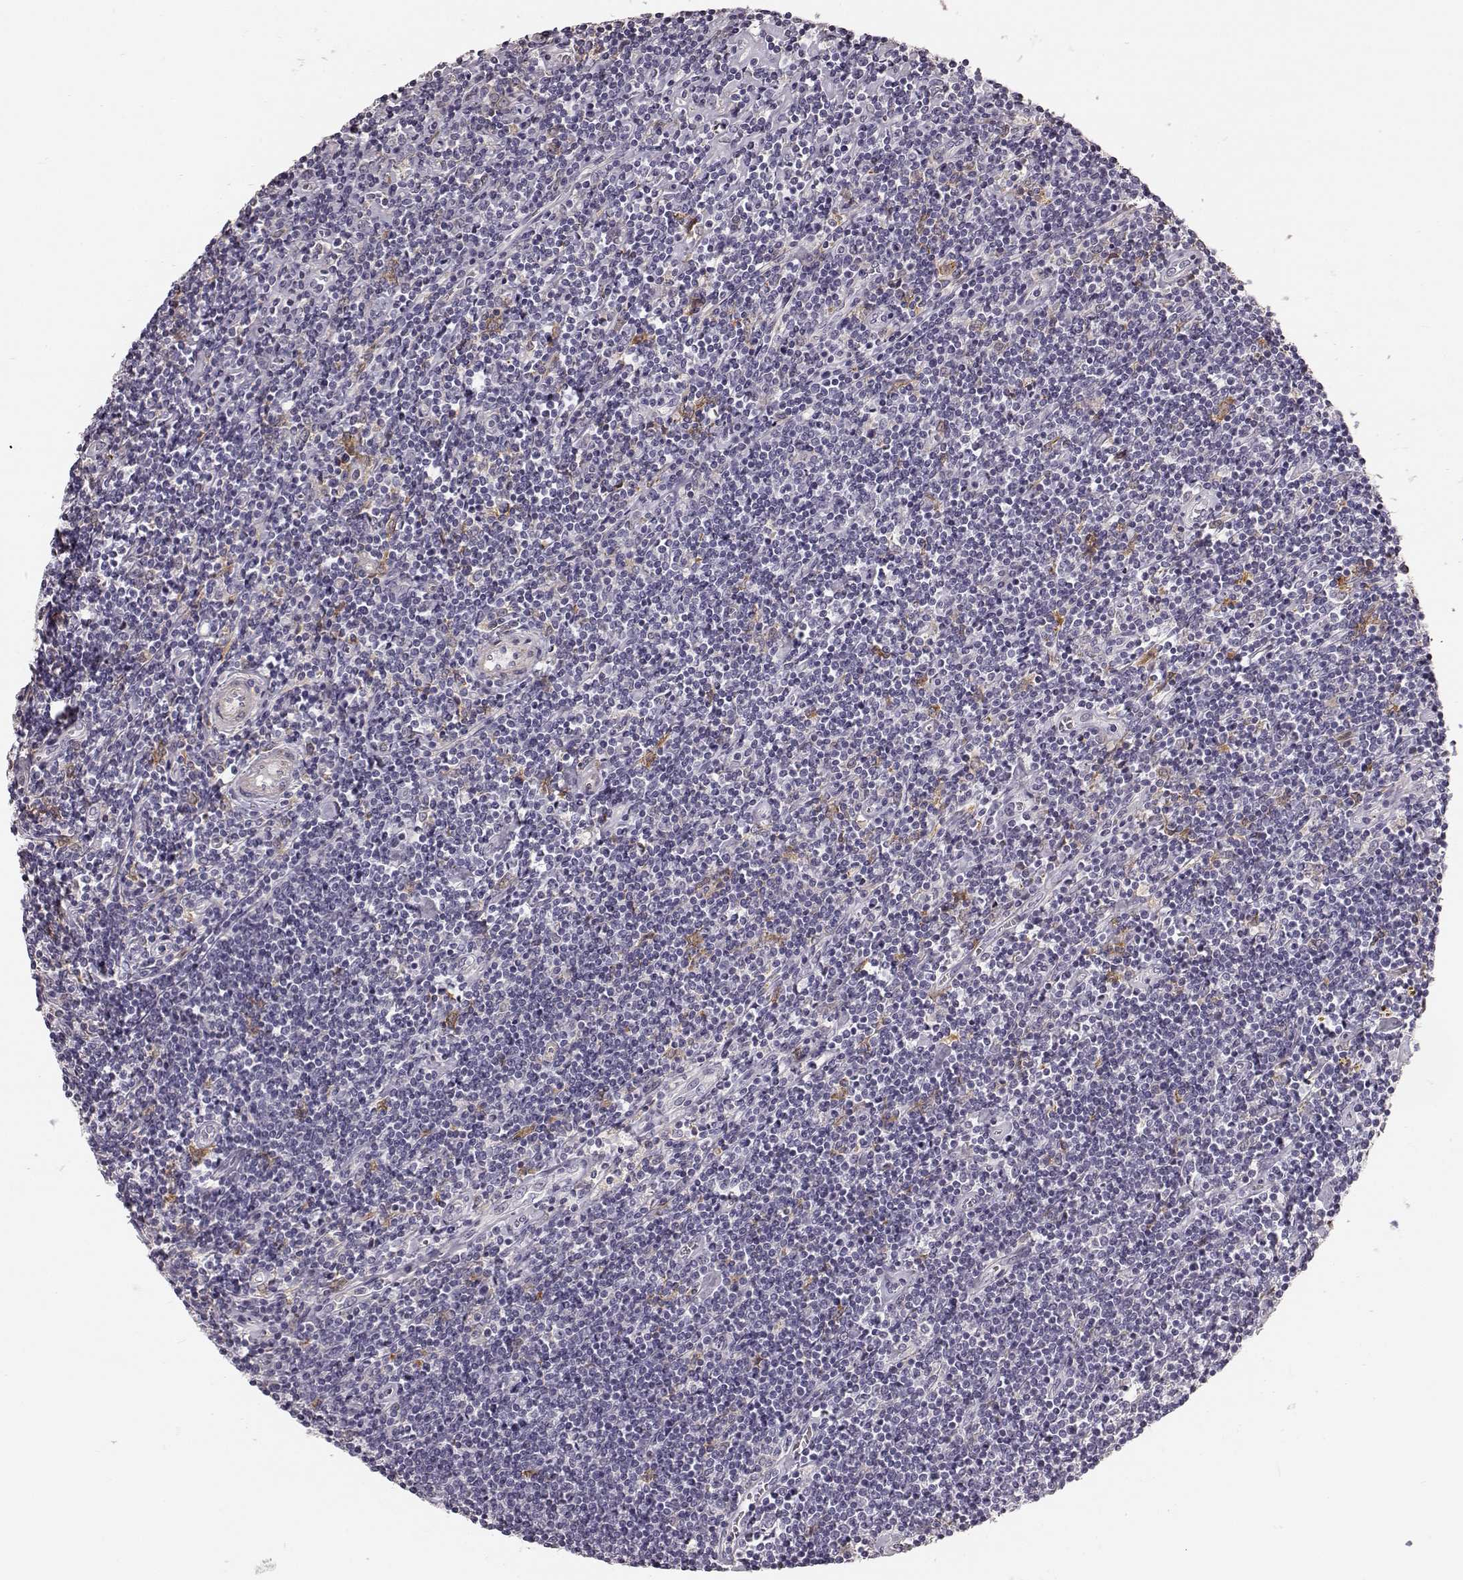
{"staining": {"intensity": "negative", "quantity": "none", "location": "none"}, "tissue": "lymphoma", "cell_type": "Tumor cells", "image_type": "cancer", "snomed": [{"axis": "morphology", "description": "Hodgkin's disease, NOS"}, {"axis": "topography", "description": "Lymph node"}], "caption": "Immunohistochemical staining of Hodgkin's disease displays no significant positivity in tumor cells.", "gene": "GPR50", "patient": {"sex": "male", "age": 40}}